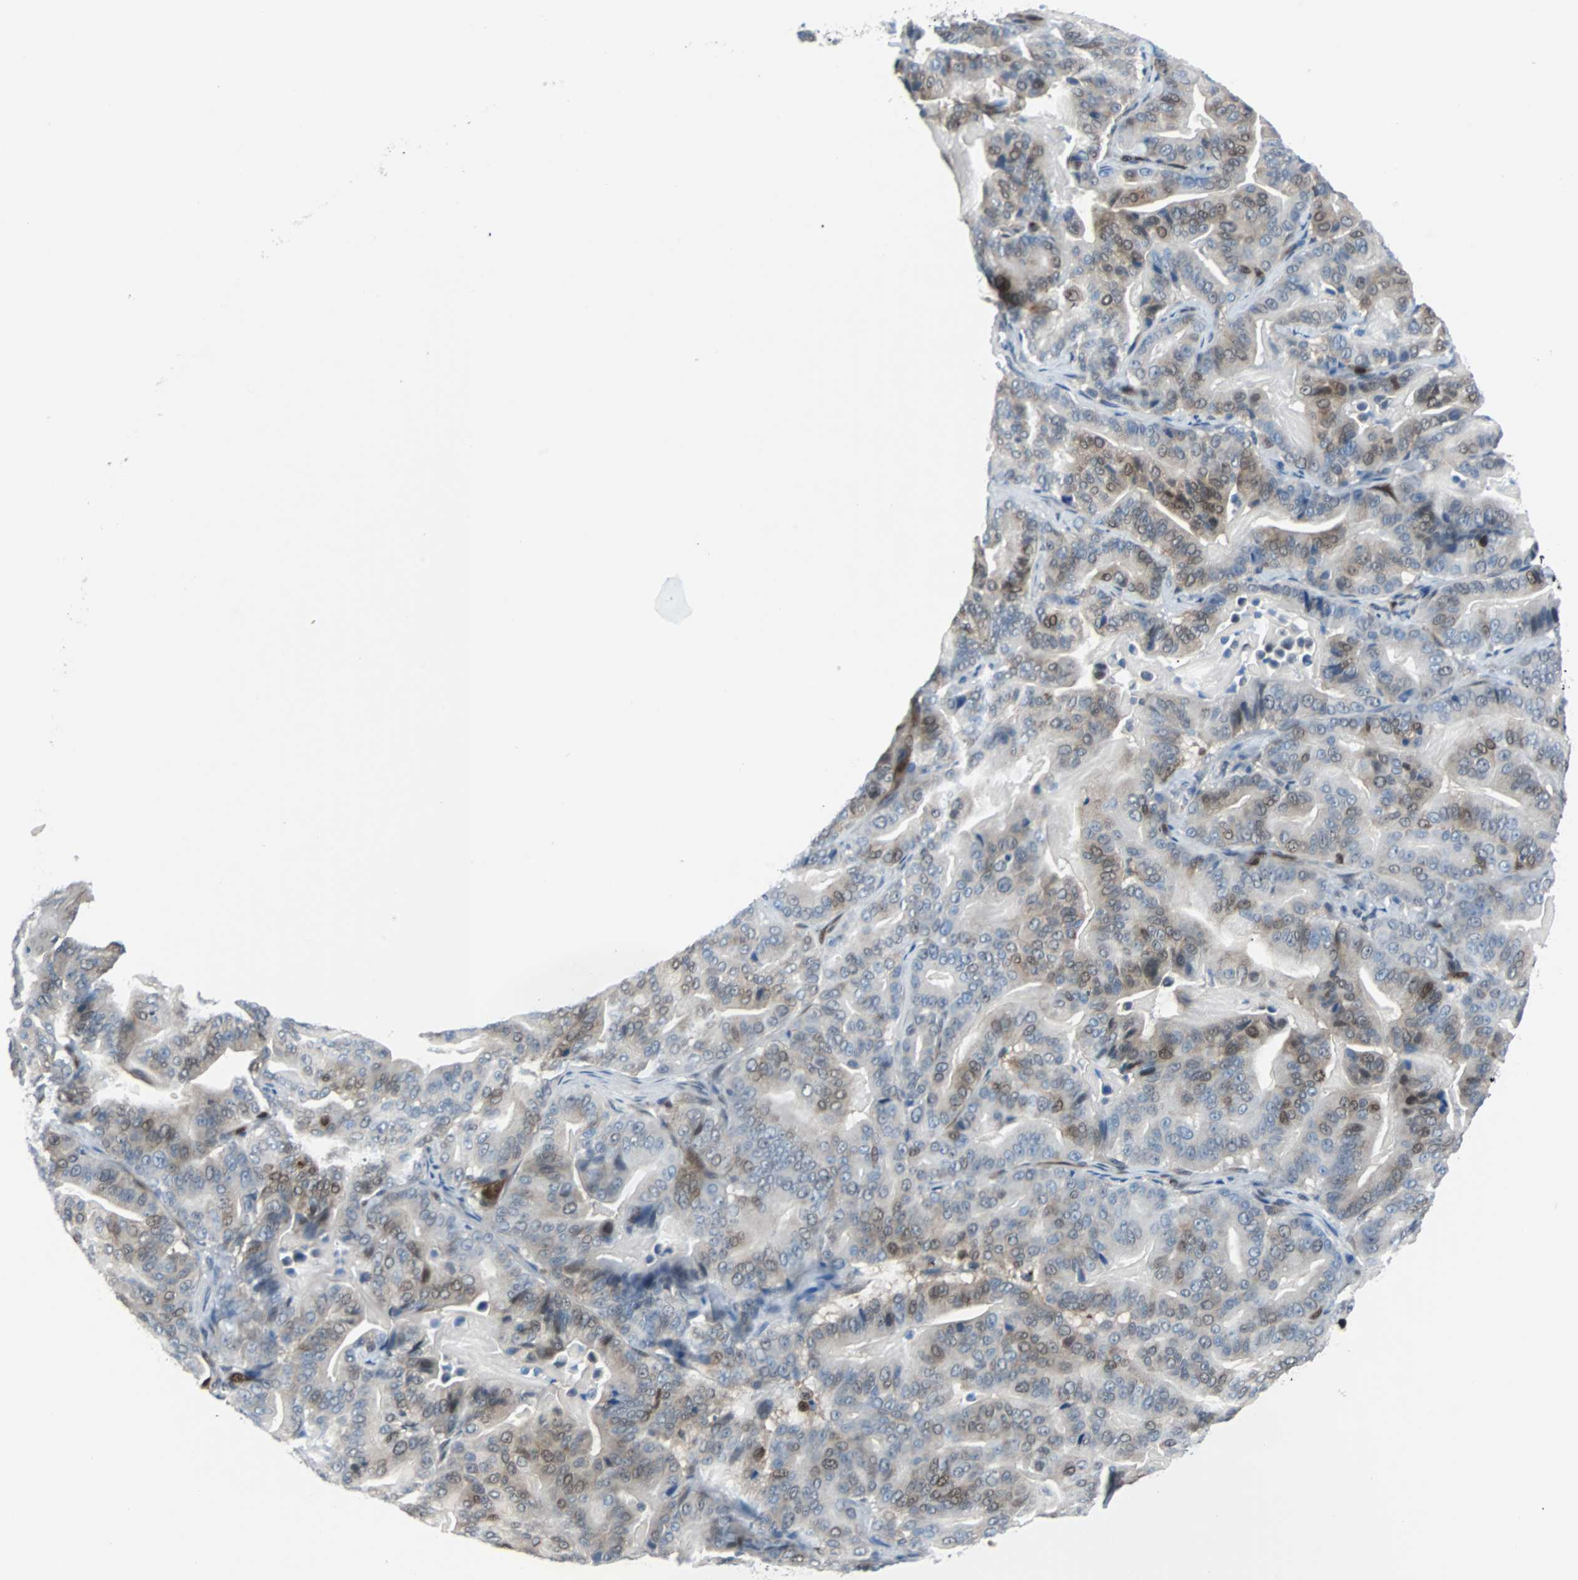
{"staining": {"intensity": "weak", "quantity": "25%-75%", "location": "nuclear"}, "tissue": "pancreatic cancer", "cell_type": "Tumor cells", "image_type": "cancer", "snomed": [{"axis": "morphology", "description": "Adenocarcinoma, NOS"}, {"axis": "topography", "description": "Pancreas"}], "caption": "Brown immunohistochemical staining in human adenocarcinoma (pancreatic) exhibits weak nuclear positivity in about 25%-75% of tumor cells. The protein of interest is shown in brown color, while the nuclei are stained blue.", "gene": "MAP2K6", "patient": {"sex": "male", "age": 63}}